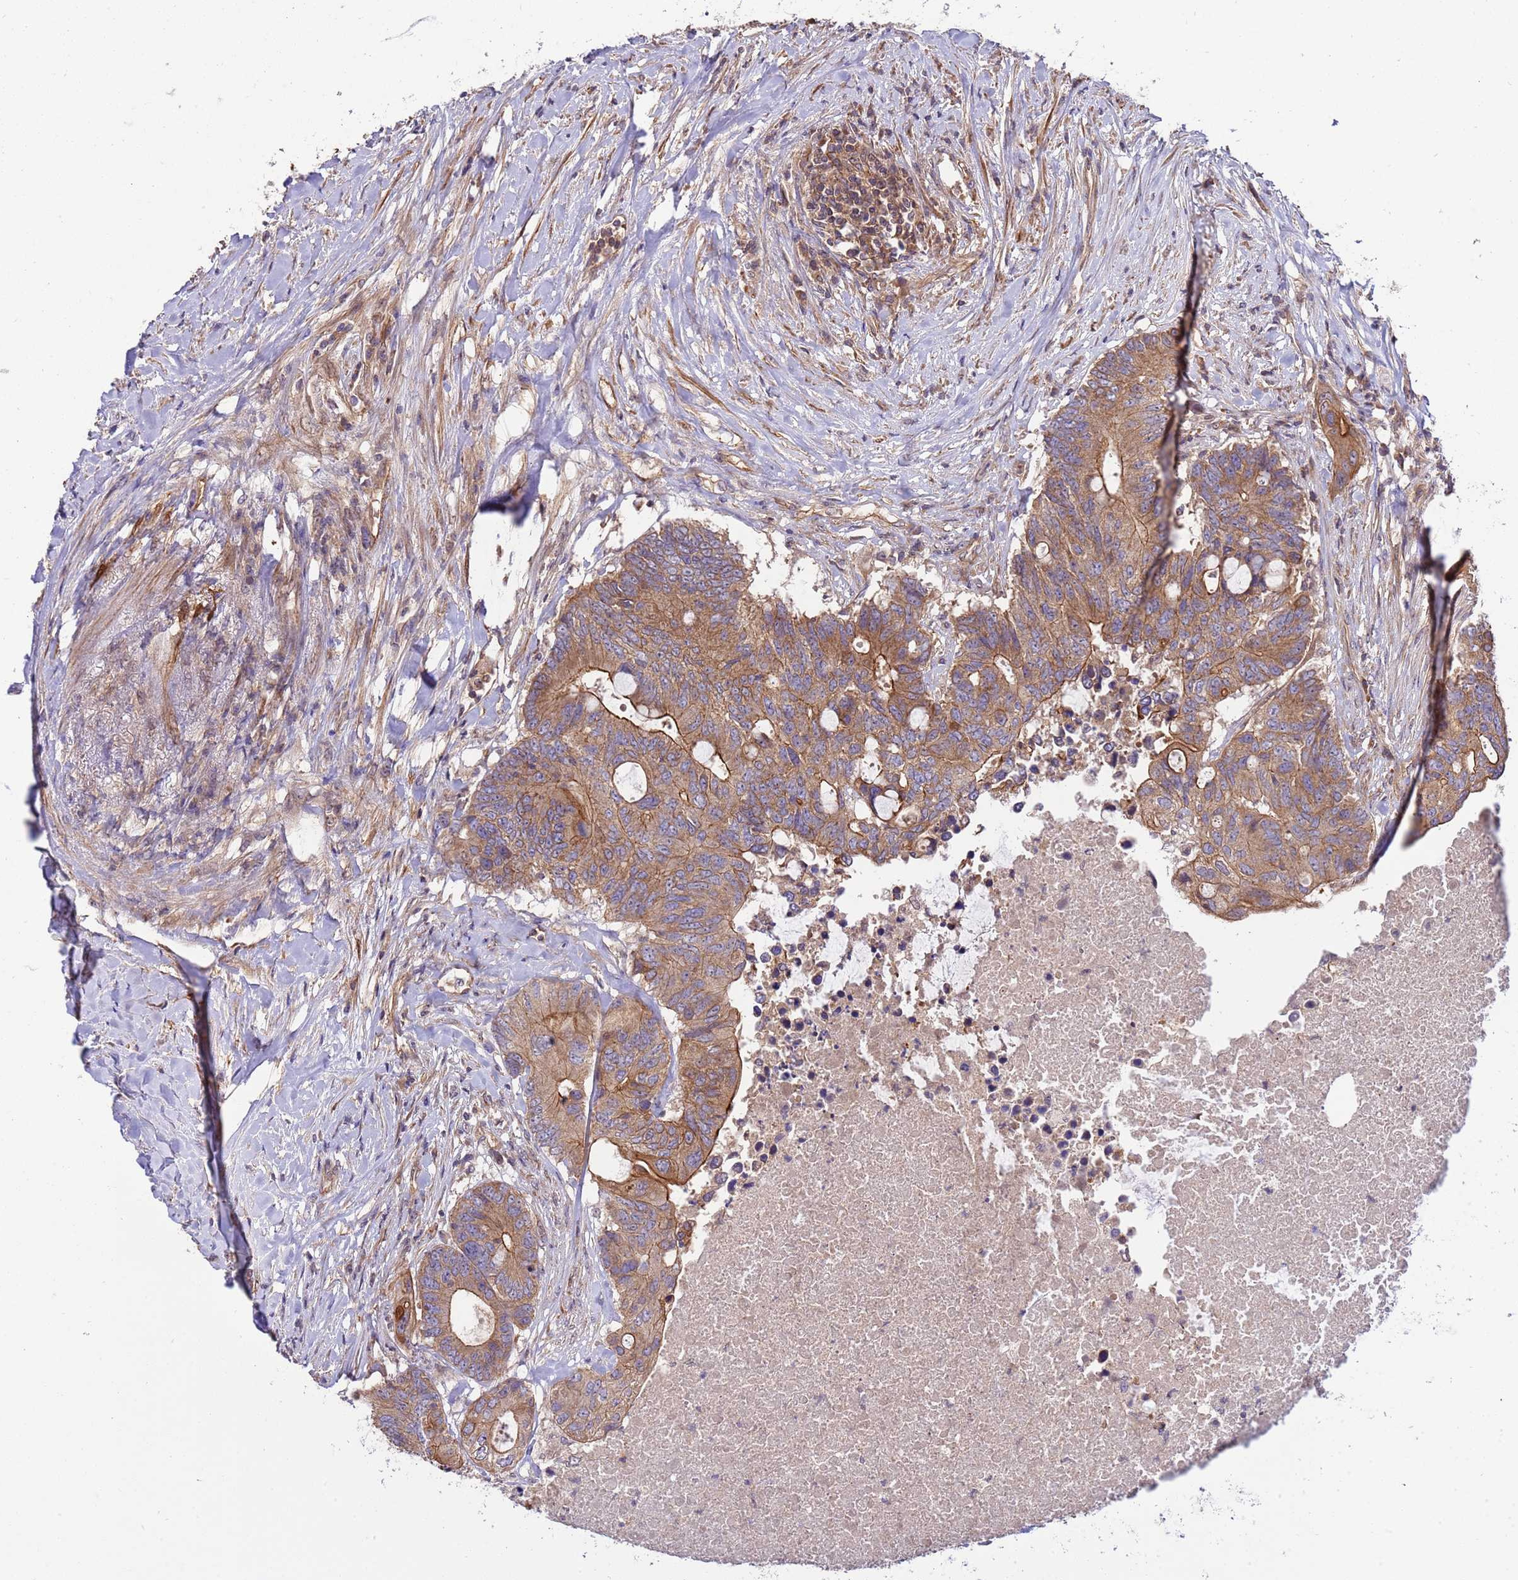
{"staining": {"intensity": "moderate", "quantity": ">75%", "location": "cytoplasmic/membranous"}, "tissue": "colorectal cancer", "cell_type": "Tumor cells", "image_type": "cancer", "snomed": [{"axis": "morphology", "description": "Adenocarcinoma, NOS"}, {"axis": "topography", "description": "Colon"}], "caption": "An immunohistochemistry micrograph of neoplastic tissue is shown. Protein staining in brown shows moderate cytoplasmic/membranous positivity in adenocarcinoma (colorectal) within tumor cells.", "gene": "SMCO3", "patient": {"sex": "male", "age": 71}}